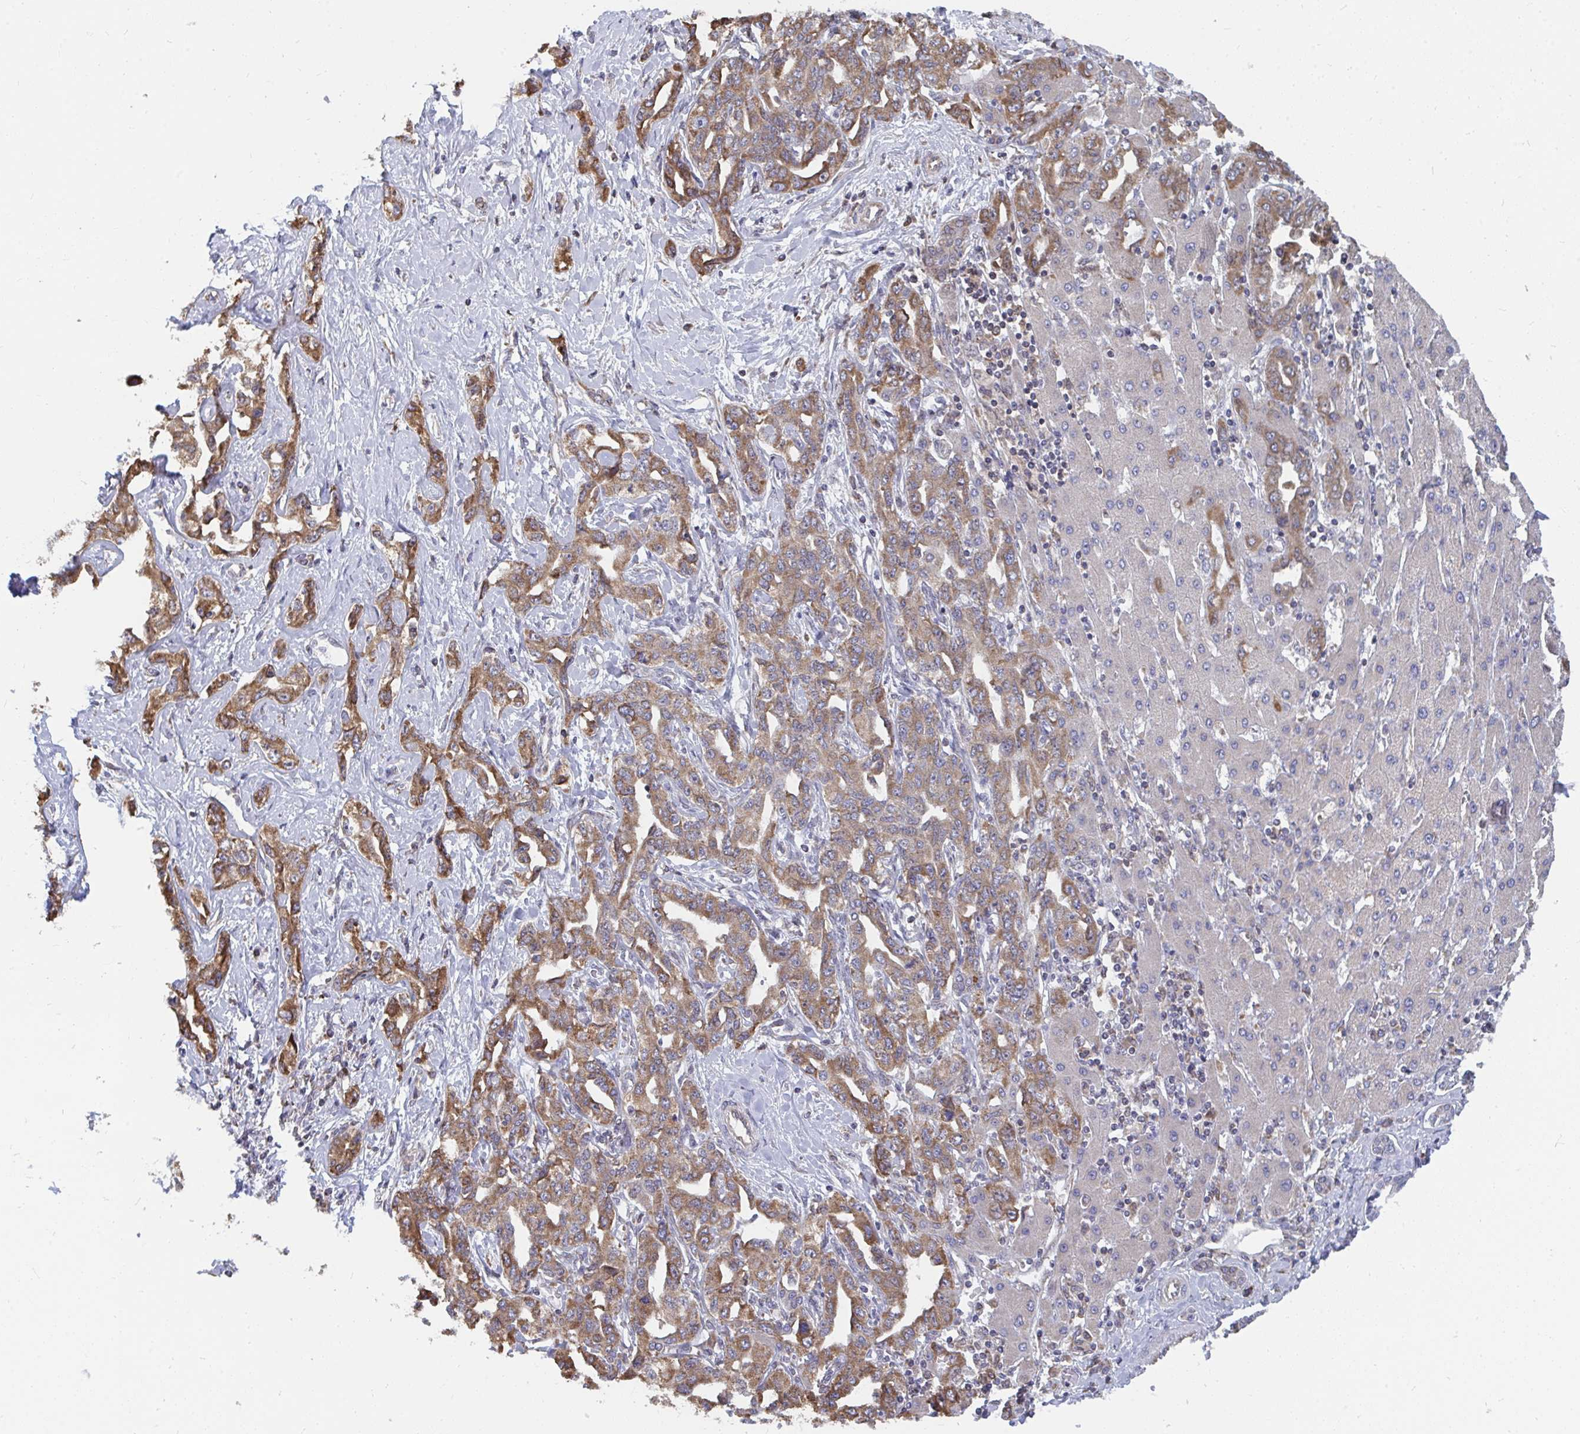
{"staining": {"intensity": "moderate", "quantity": ">75%", "location": "cytoplasmic/membranous"}, "tissue": "liver cancer", "cell_type": "Tumor cells", "image_type": "cancer", "snomed": [{"axis": "morphology", "description": "Cholangiocarcinoma"}, {"axis": "topography", "description": "Liver"}], "caption": "Moderate cytoplasmic/membranous positivity is identified in approximately >75% of tumor cells in liver cancer (cholangiocarcinoma). The staining is performed using DAB (3,3'-diaminobenzidine) brown chromogen to label protein expression. The nuclei are counter-stained blue using hematoxylin.", "gene": "ELAVL1", "patient": {"sex": "male", "age": 59}}